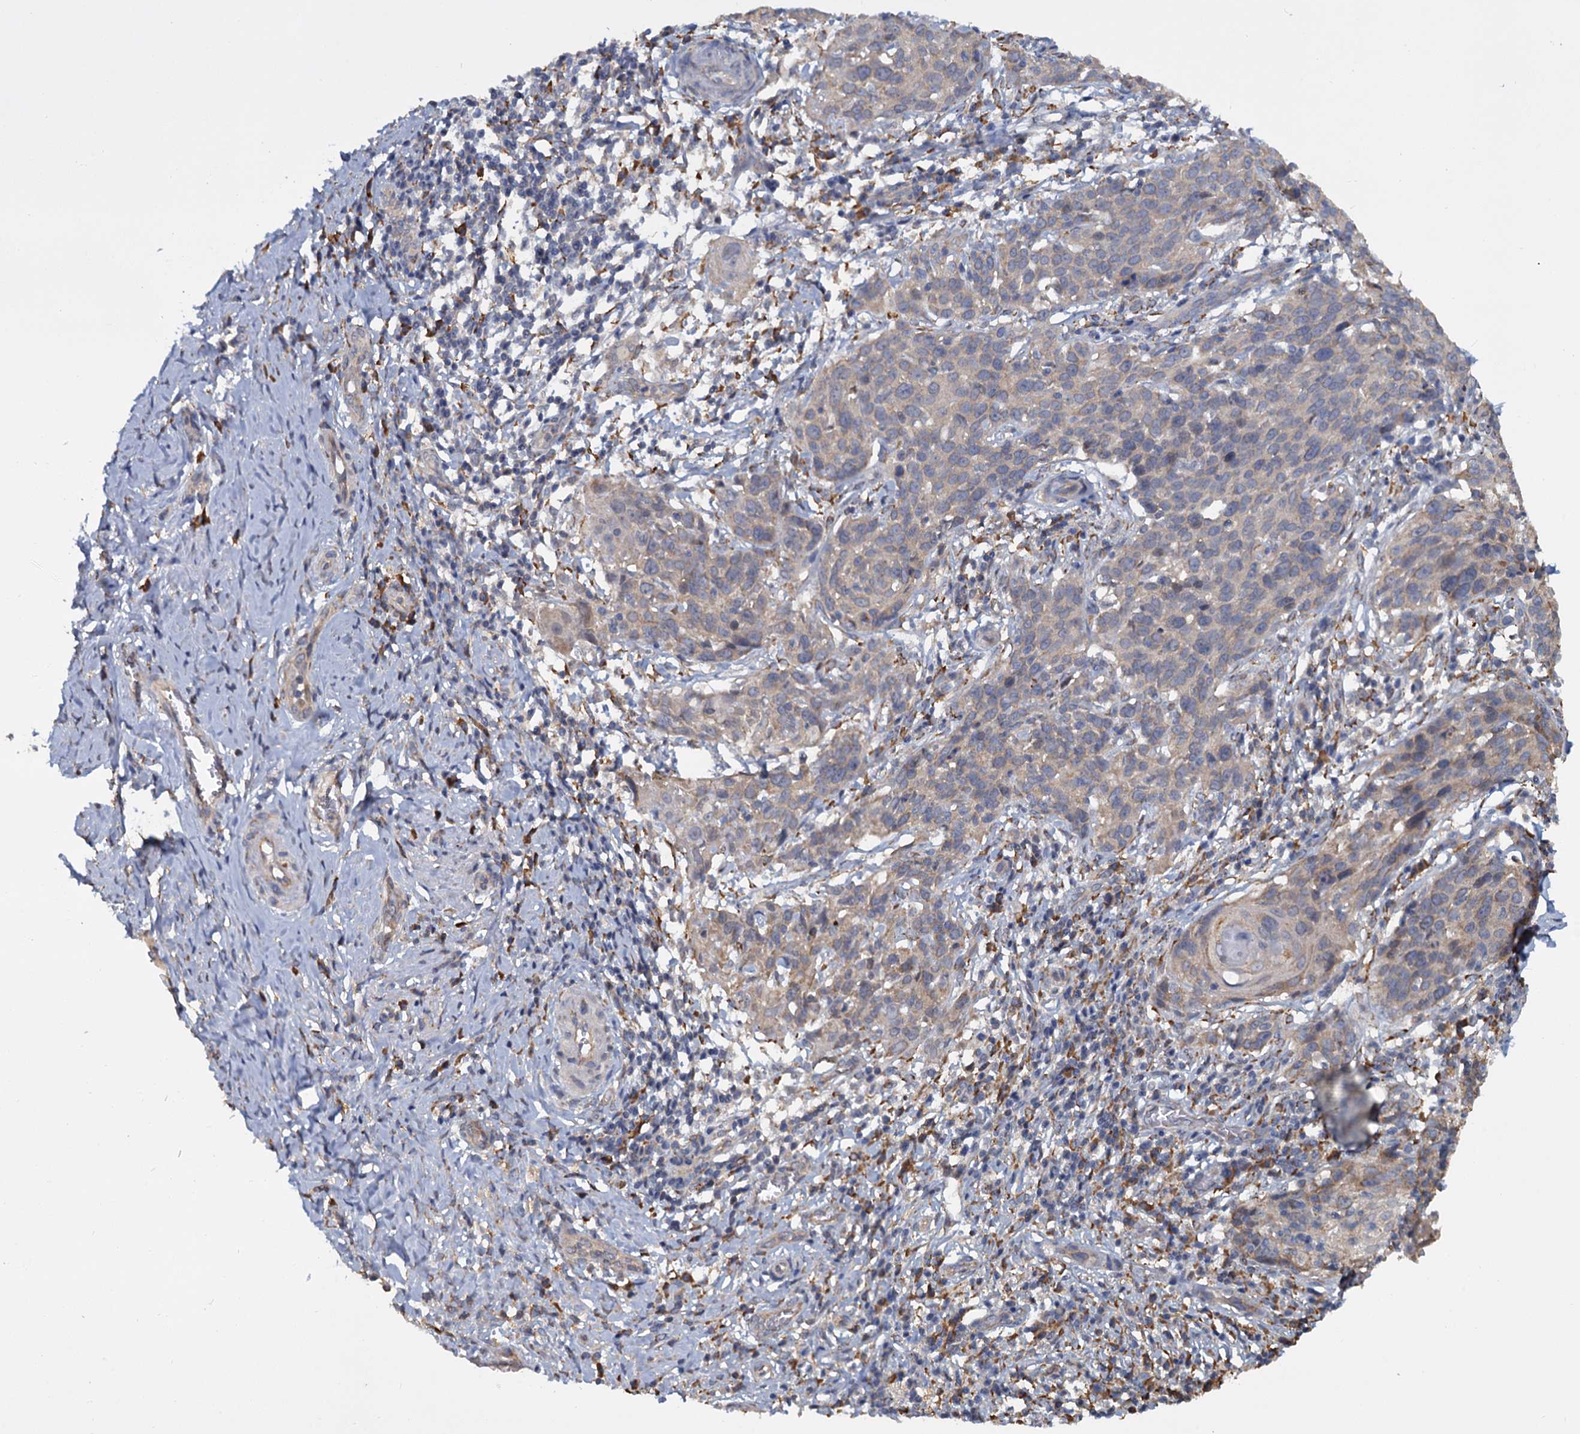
{"staining": {"intensity": "weak", "quantity": "25%-75%", "location": "cytoplasmic/membranous"}, "tissue": "cervical cancer", "cell_type": "Tumor cells", "image_type": "cancer", "snomed": [{"axis": "morphology", "description": "Squamous cell carcinoma, NOS"}, {"axis": "topography", "description": "Cervix"}], "caption": "Tumor cells display low levels of weak cytoplasmic/membranous positivity in about 25%-75% of cells in human squamous cell carcinoma (cervical).", "gene": "LRRC51", "patient": {"sex": "female", "age": 50}}